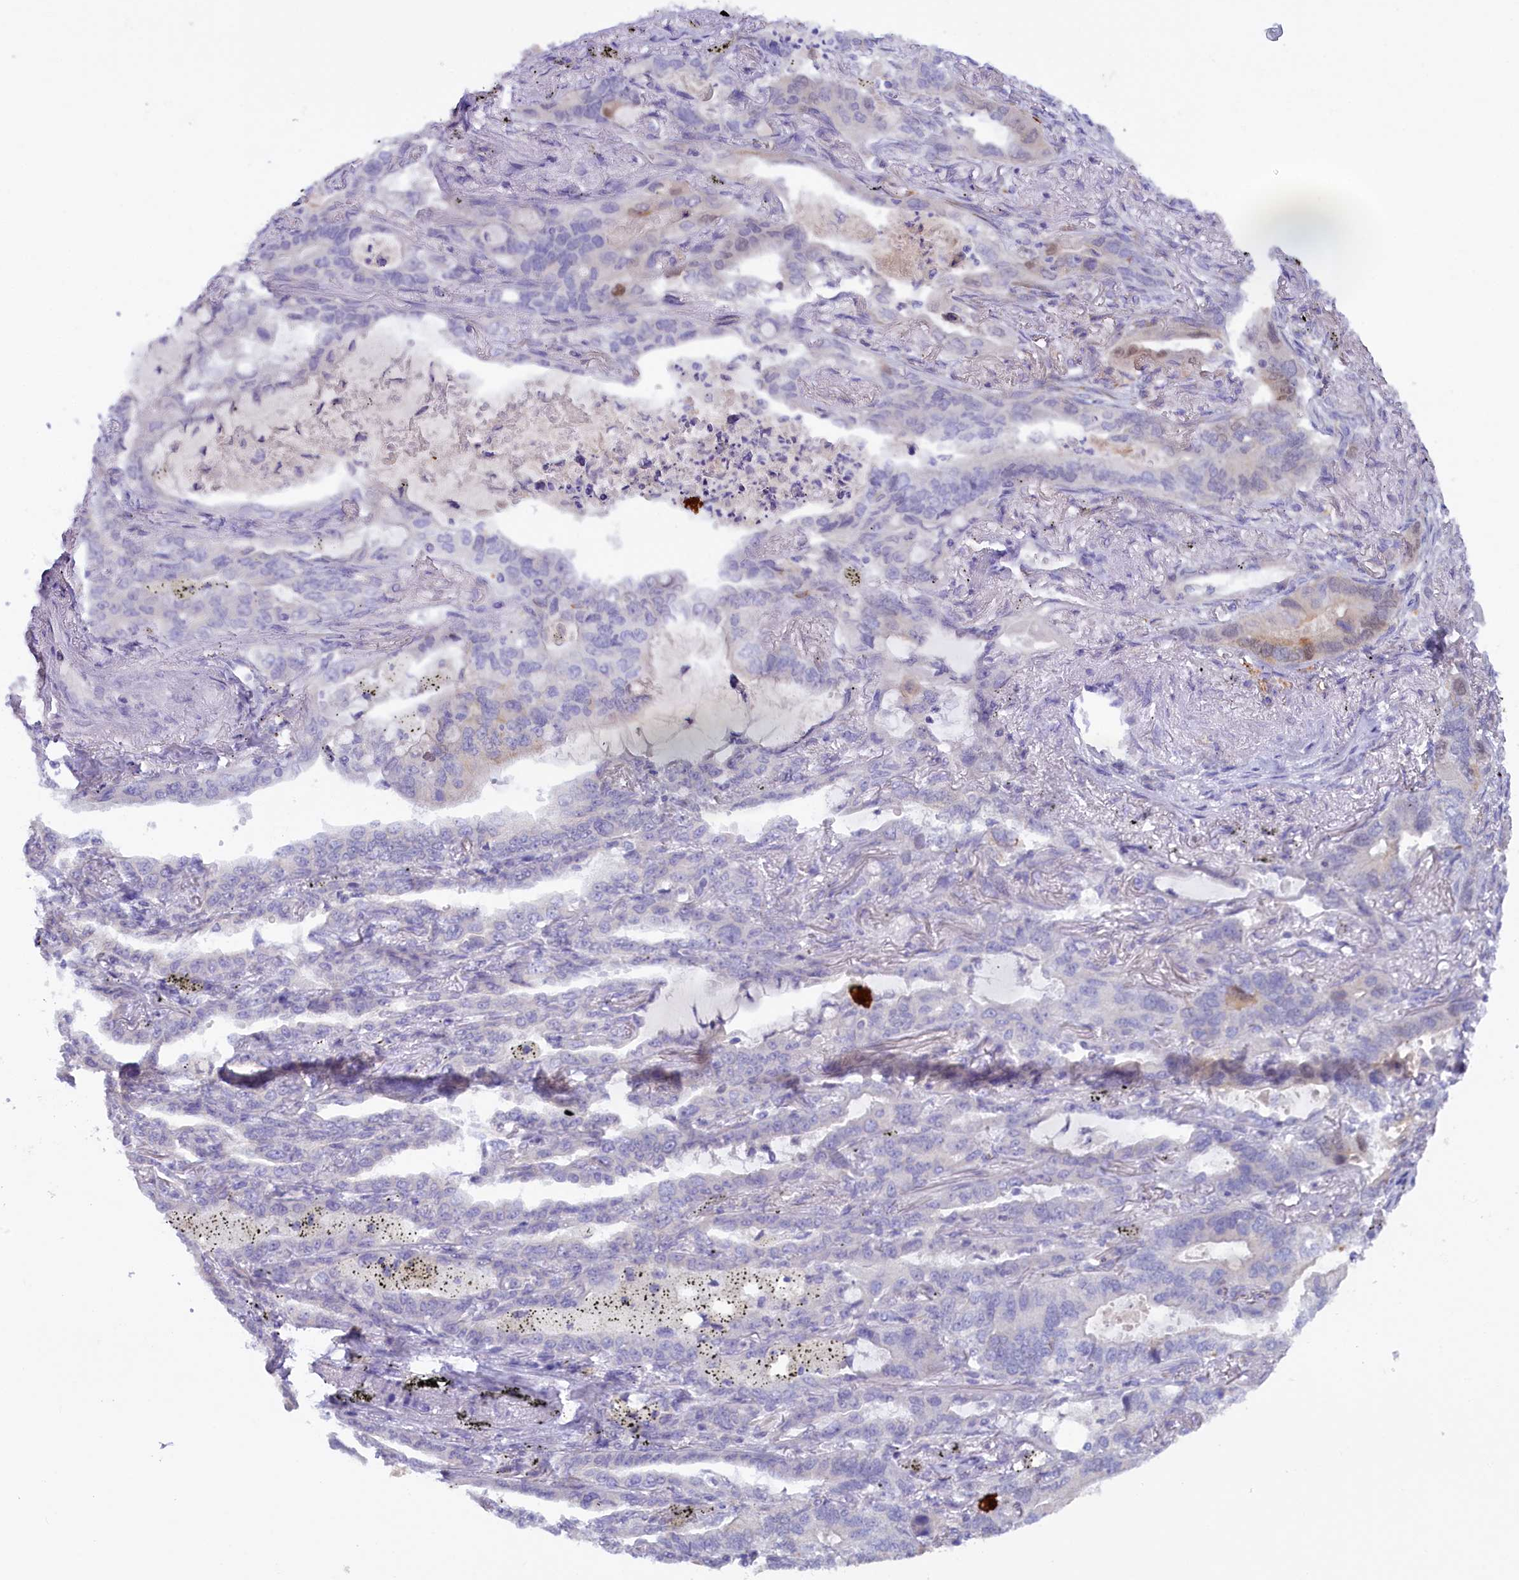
{"staining": {"intensity": "negative", "quantity": "none", "location": "none"}, "tissue": "lung cancer", "cell_type": "Tumor cells", "image_type": "cancer", "snomed": [{"axis": "morphology", "description": "Adenocarcinoma, NOS"}, {"axis": "topography", "description": "Lung"}], "caption": "Lung adenocarcinoma was stained to show a protein in brown. There is no significant staining in tumor cells. Nuclei are stained in blue.", "gene": "ZSWIM4", "patient": {"sex": "male", "age": 67}}